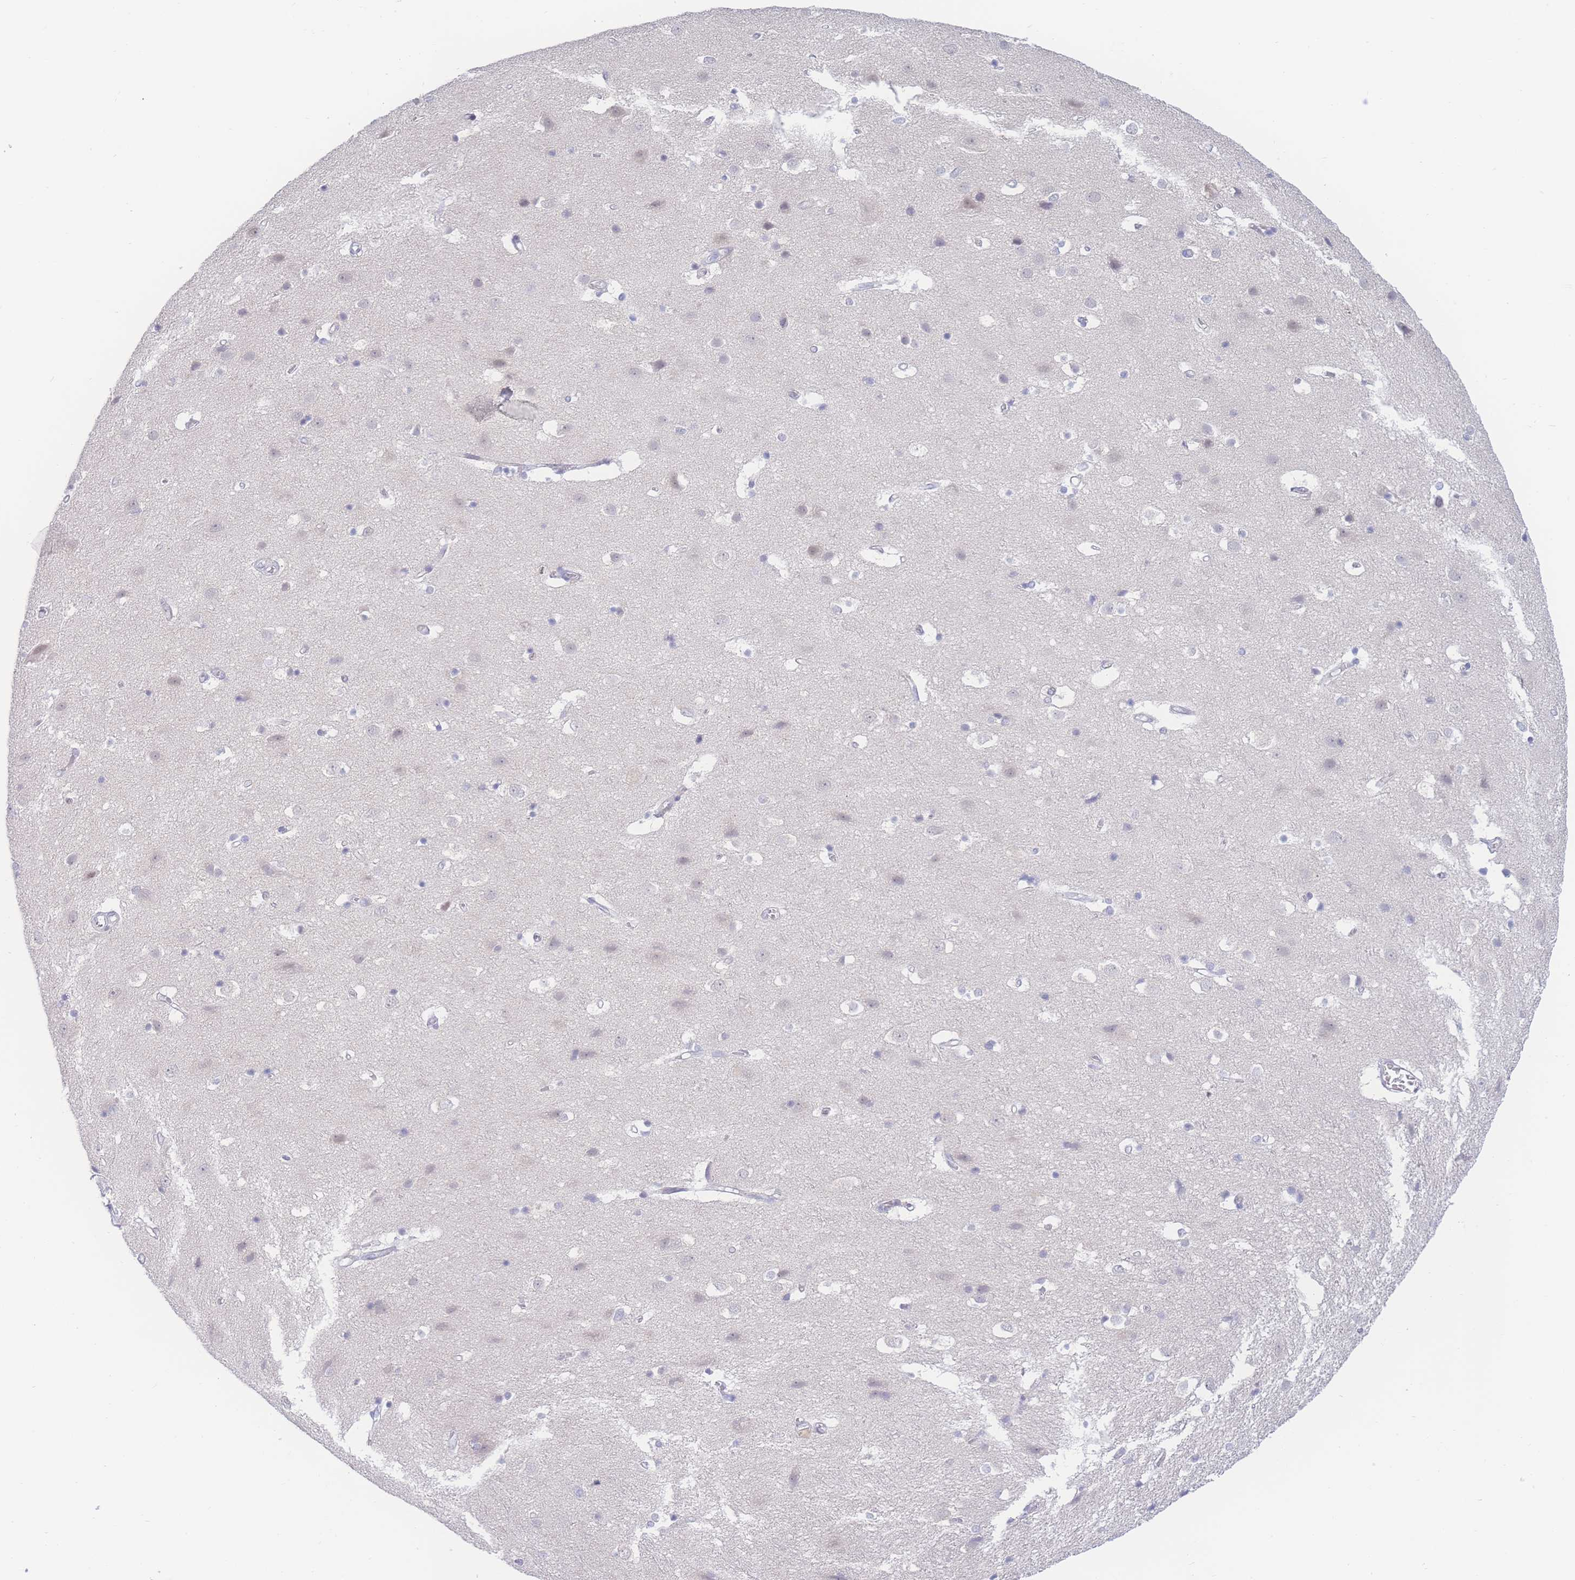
{"staining": {"intensity": "negative", "quantity": "none", "location": "none"}, "tissue": "cerebral cortex", "cell_type": "Endothelial cells", "image_type": "normal", "snomed": [{"axis": "morphology", "description": "Normal tissue, NOS"}, {"axis": "topography", "description": "Cerebral cortex"}], "caption": "Protein analysis of unremarkable cerebral cortex demonstrates no significant expression in endothelial cells. Nuclei are stained in blue.", "gene": "PRSS22", "patient": {"sex": "male", "age": 54}}